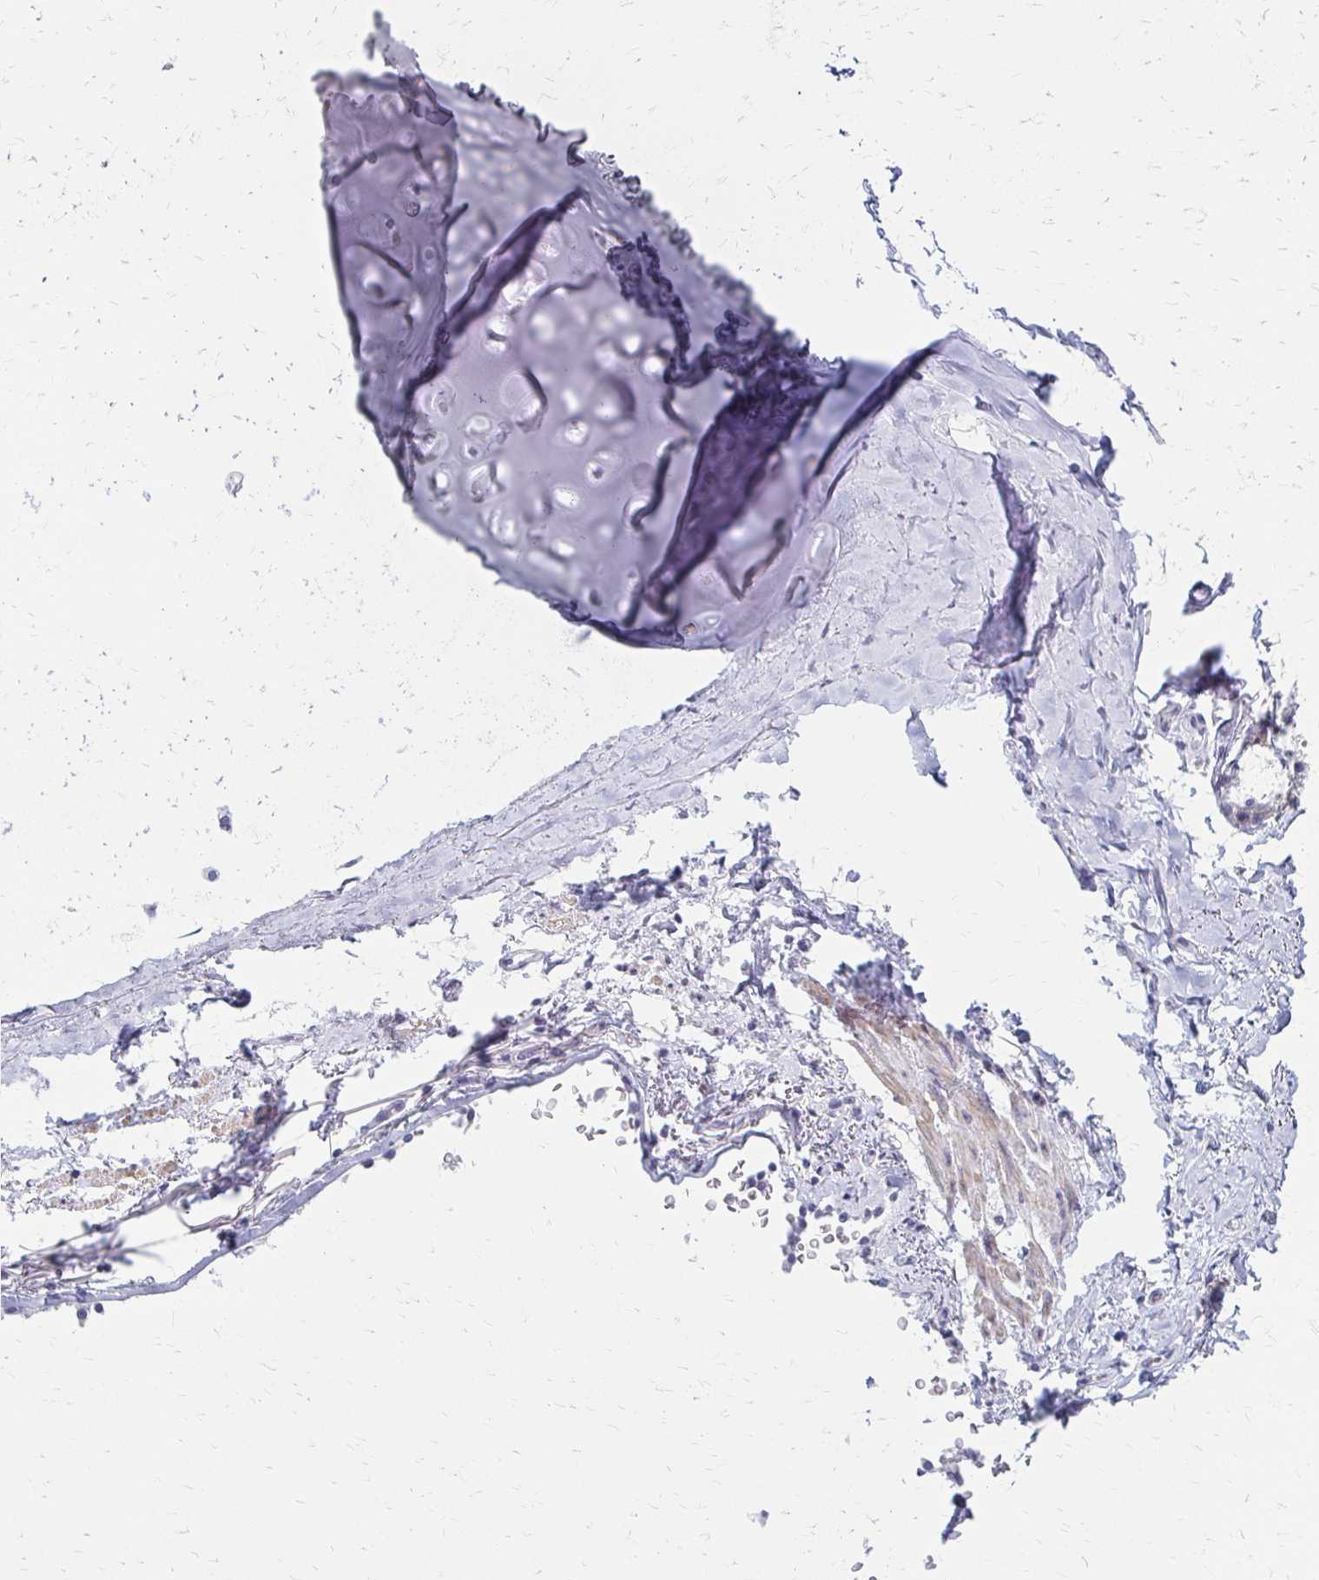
{"staining": {"intensity": "negative", "quantity": "none", "location": "none"}, "tissue": "soft tissue", "cell_type": "Chondrocytes", "image_type": "normal", "snomed": [{"axis": "morphology", "description": "Normal tissue, NOS"}, {"axis": "topography", "description": "Cartilage tissue"}, {"axis": "topography", "description": "Bronchus"}, {"axis": "topography", "description": "Peripheral nerve tissue"}], "caption": "IHC image of normal human soft tissue stained for a protein (brown), which reveals no expression in chondrocytes.", "gene": "IVL", "patient": {"sex": "male", "age": 67}}